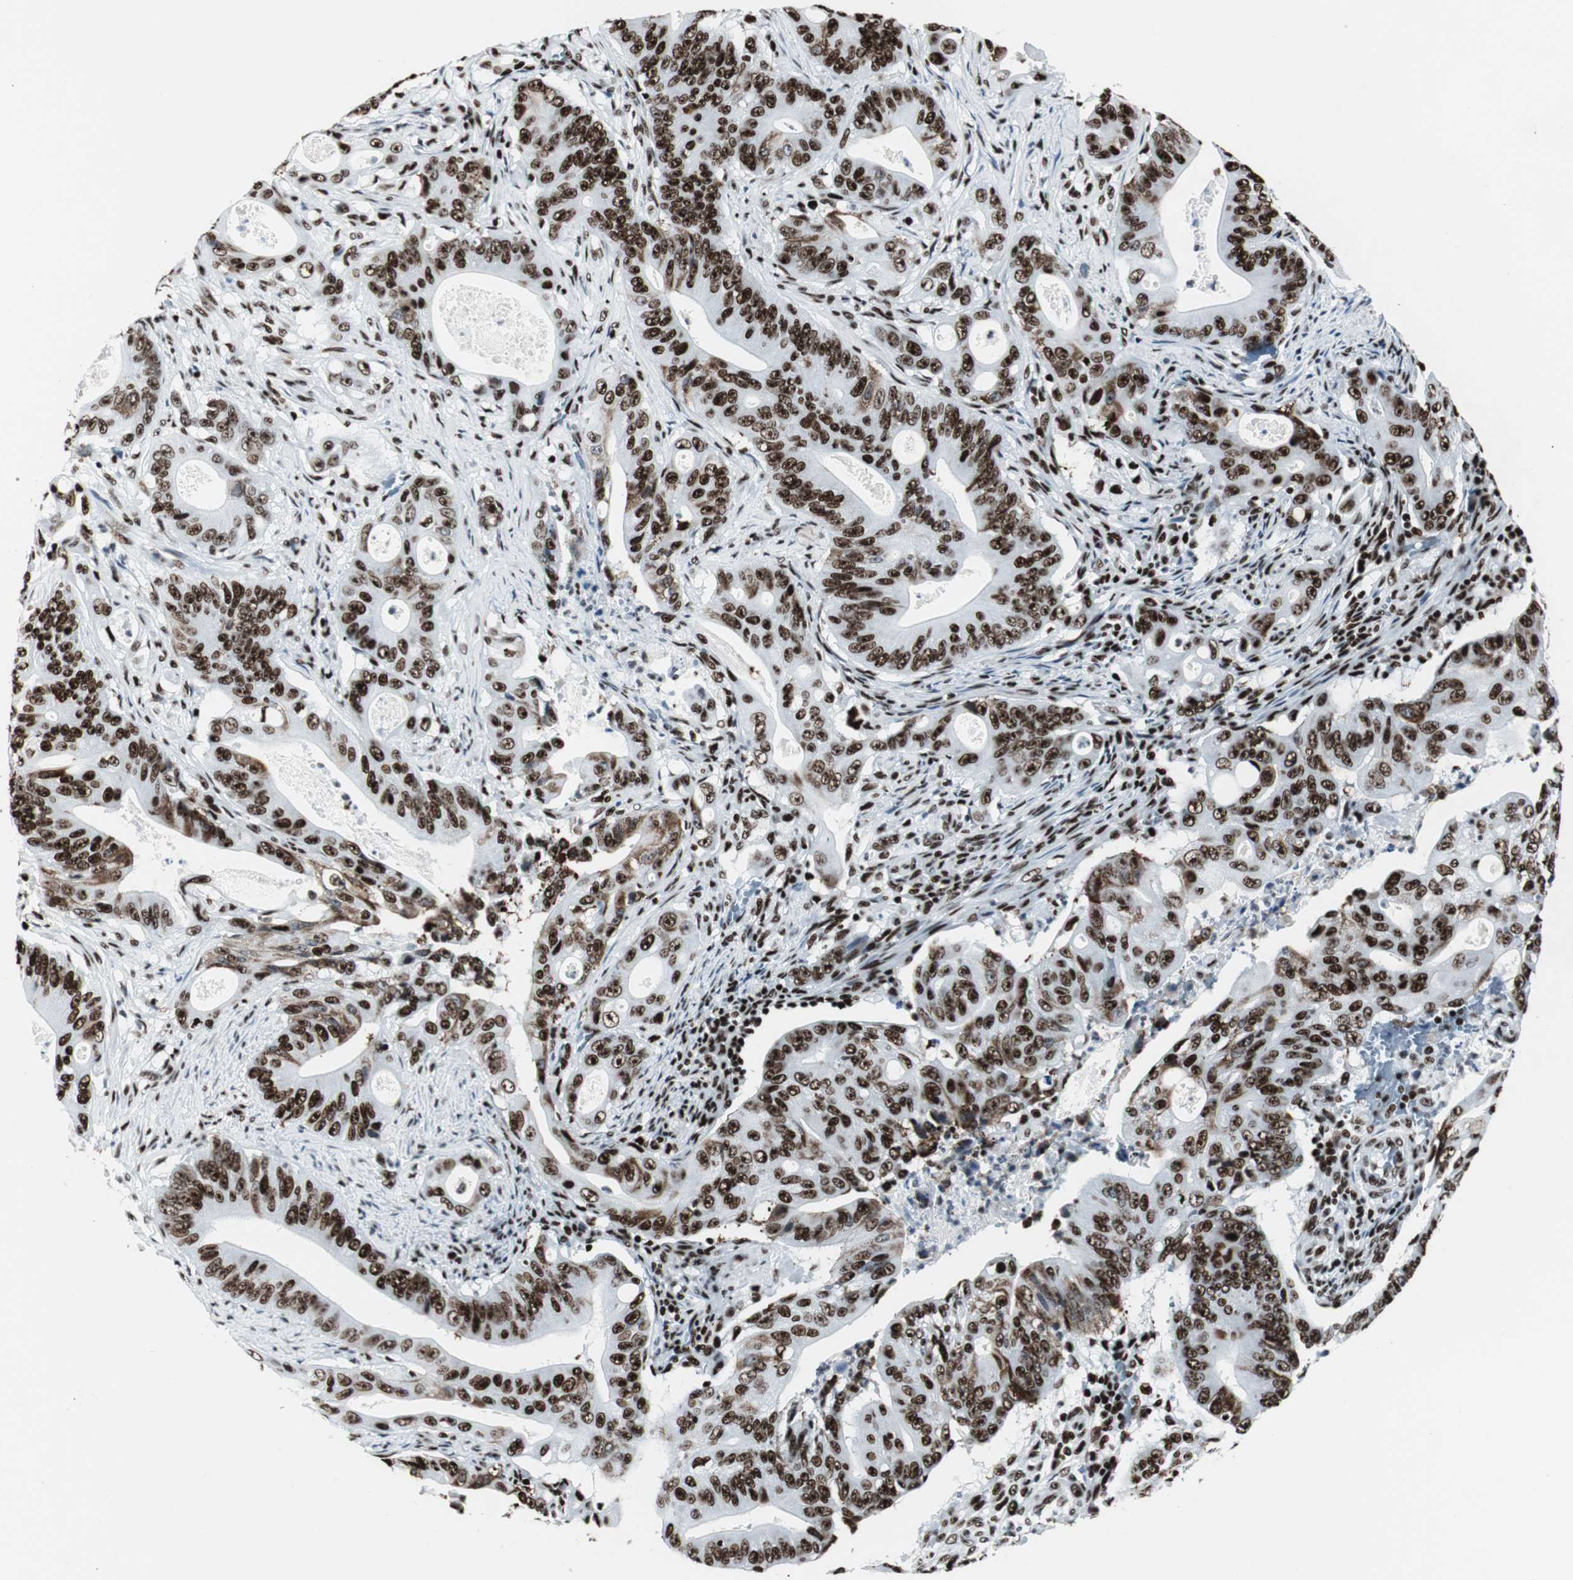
{"staining": {"intensity": "strong", "quantity": ">75%", "location": "nuclear"}, "tissue": "pancreatic cancer", "cell_type": "Tumor cells", "image_type": "cancer", "snomed": [{"axis": "morphology", "description": "Normal tissue, NOS"}, {"axis": "topography", "description": "Lymph node"}], "caption": "There is high levels of strong nuclear expression in tumor cells of pancreatic cancer, as demonstrated by immunohistochemical staining (brown color).", "gene": "NCL", "patient": {"sex": "male", "age": 62}}